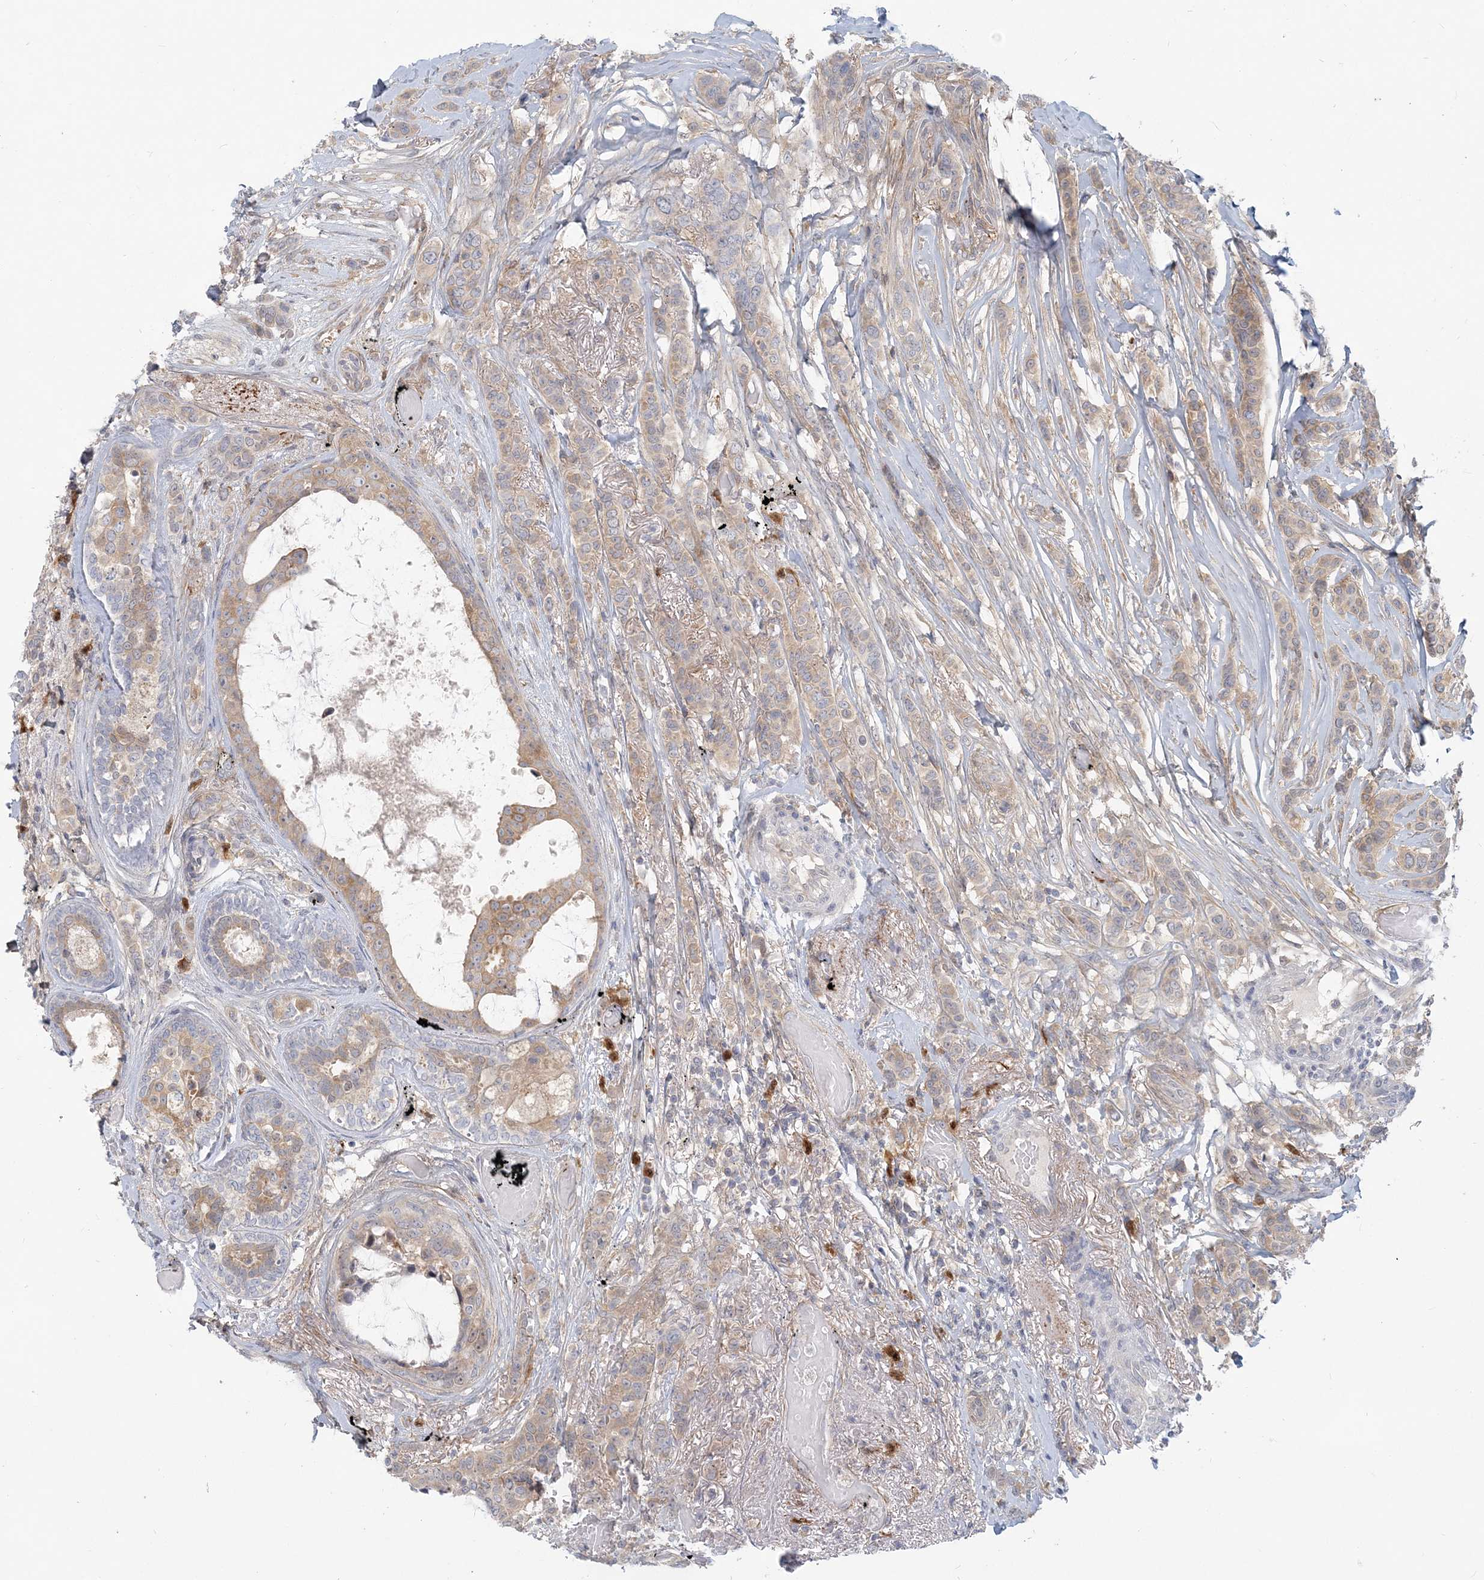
{"staining": {"intensity": "weak", "quantity": ">75%", "location": "cytoplasmic/membranous"}, "tissue": "breast cancer", "cell_type": "Tumor cells", "image_type": "cancer", "snomed": [{"axis": "morphology", "description": "Lobular carcinoma"}, {"axis": "topography", "description": "Breast"}], "caption": "The photomicrograph shows staining of breast cancer, revealing weak cytoplasmic/membranous protein positivity (brown color) within tumor cells.", "gene": "GMPPA", "patient": {"sex": "female", "age": 51}}